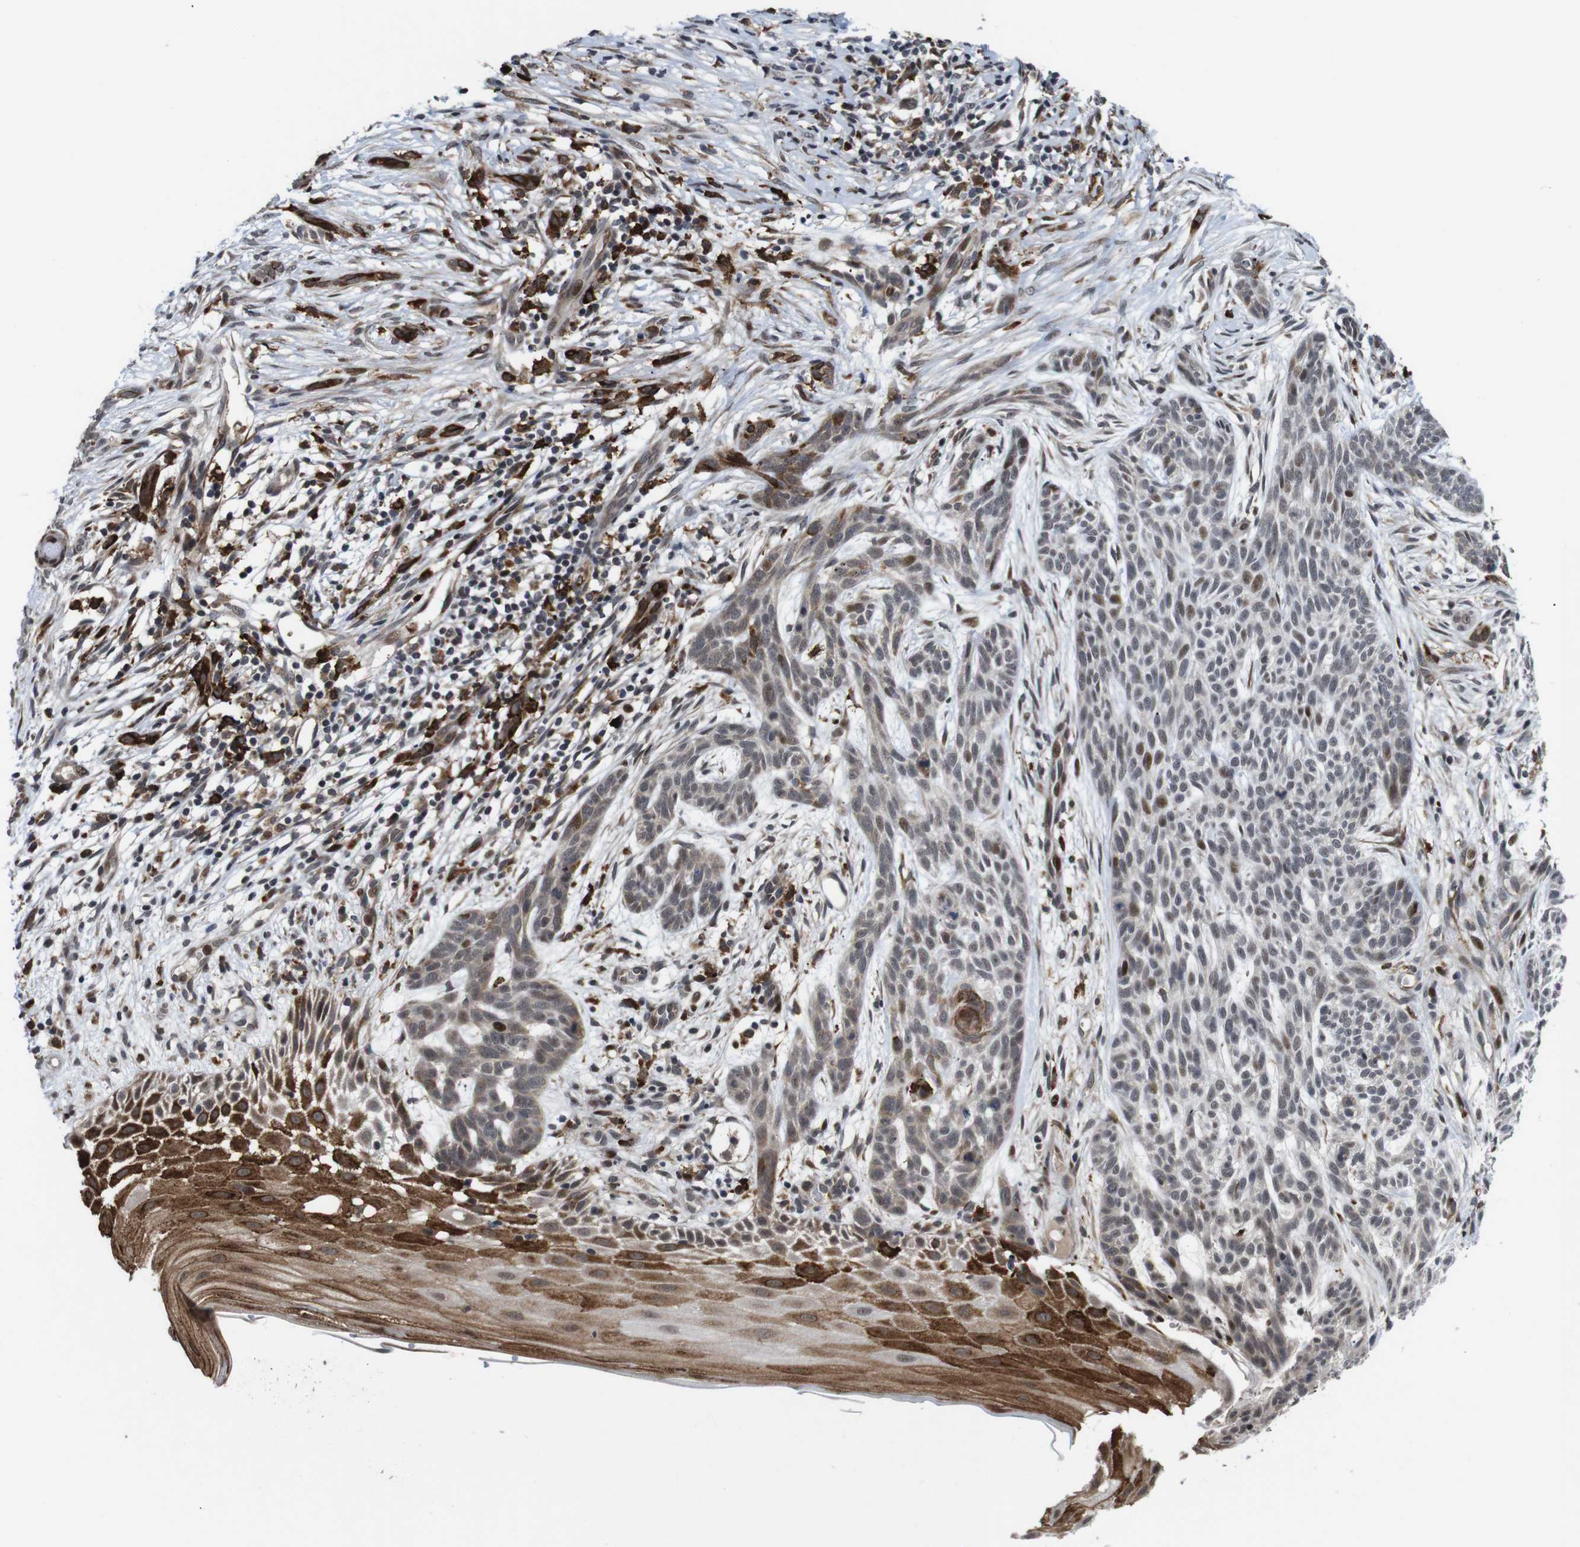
{"staining": {"intensity": "weak", "quantity": "25%-75%", "location": "cytoplasmic/membranous,nuclear"}, "tissue": "skin cancer", "cell_type": "Tumor cells", "image_type": "cancer", "snomed": [{"axis": "morphology", "description": "Basal cell carcinoma"}, {"axis": "topography", "description": "Skin"}], "caption": "A brown stain highlights weak cytoplasmic/membranous and nuclear staining of a protein in human skin cancer tumor cells.", "gene": "EIF4G1", "patient": {"sex": "female", "age": 59}}